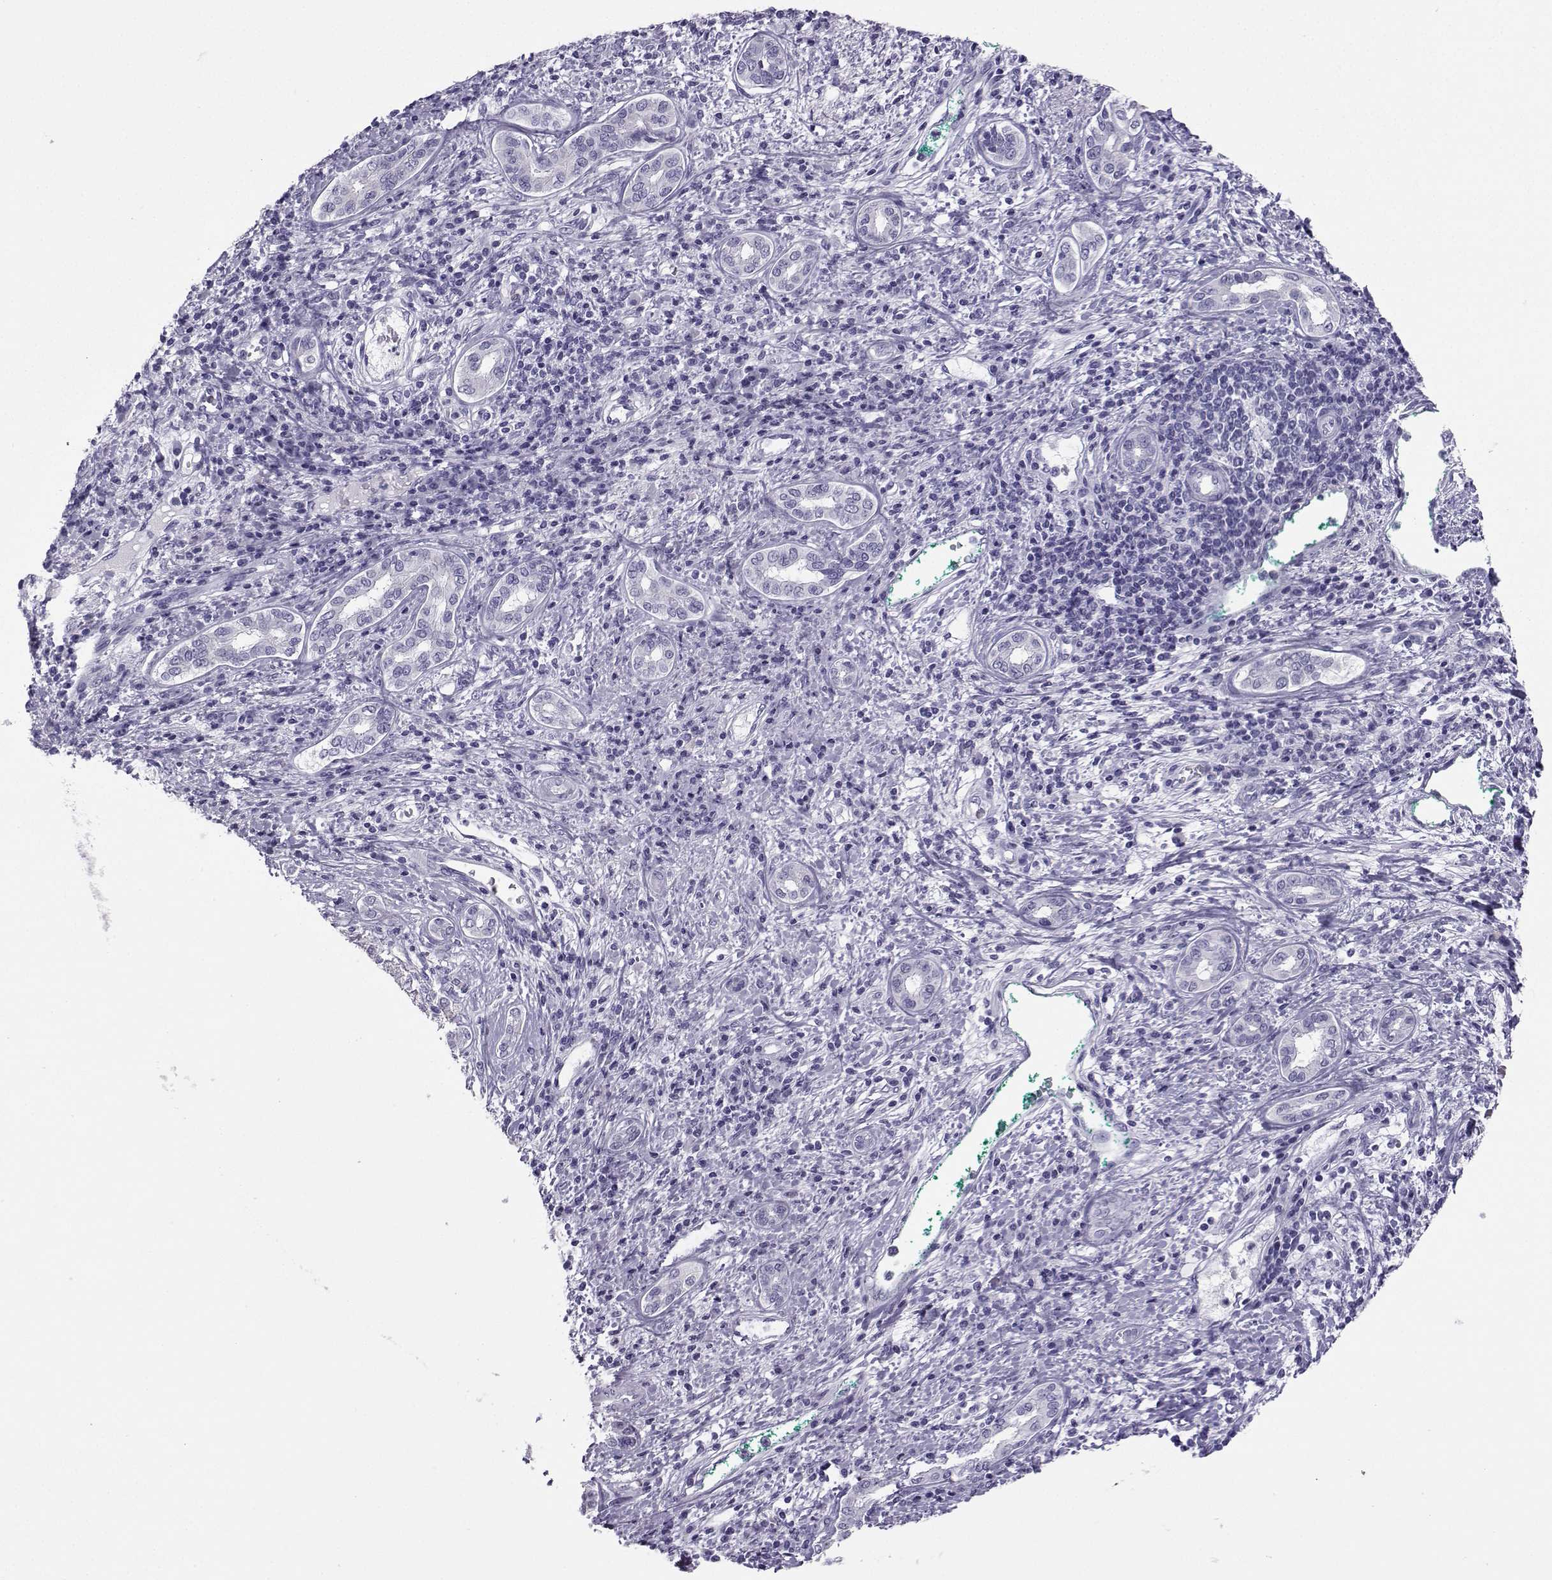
{"staining": {"intensity": "negative", "quantity": "none", "location": "none"}, "tissue": "liver cancer", "cell_type": "Tumor cells", "image_type": "cancer", "snomed": [{"axis": "morphology", "description": "Carcinoma, Hepatocellular, NOS"}, {"axis": "topography", "description": "Liver"}], "caption": "Human liver hepatocellular carcinoma stained for a protein using immunohistochemistry shows no positivity in tumor cells.", "gene": "NEFL", "patient": {"sex": "male", "age": 65}}